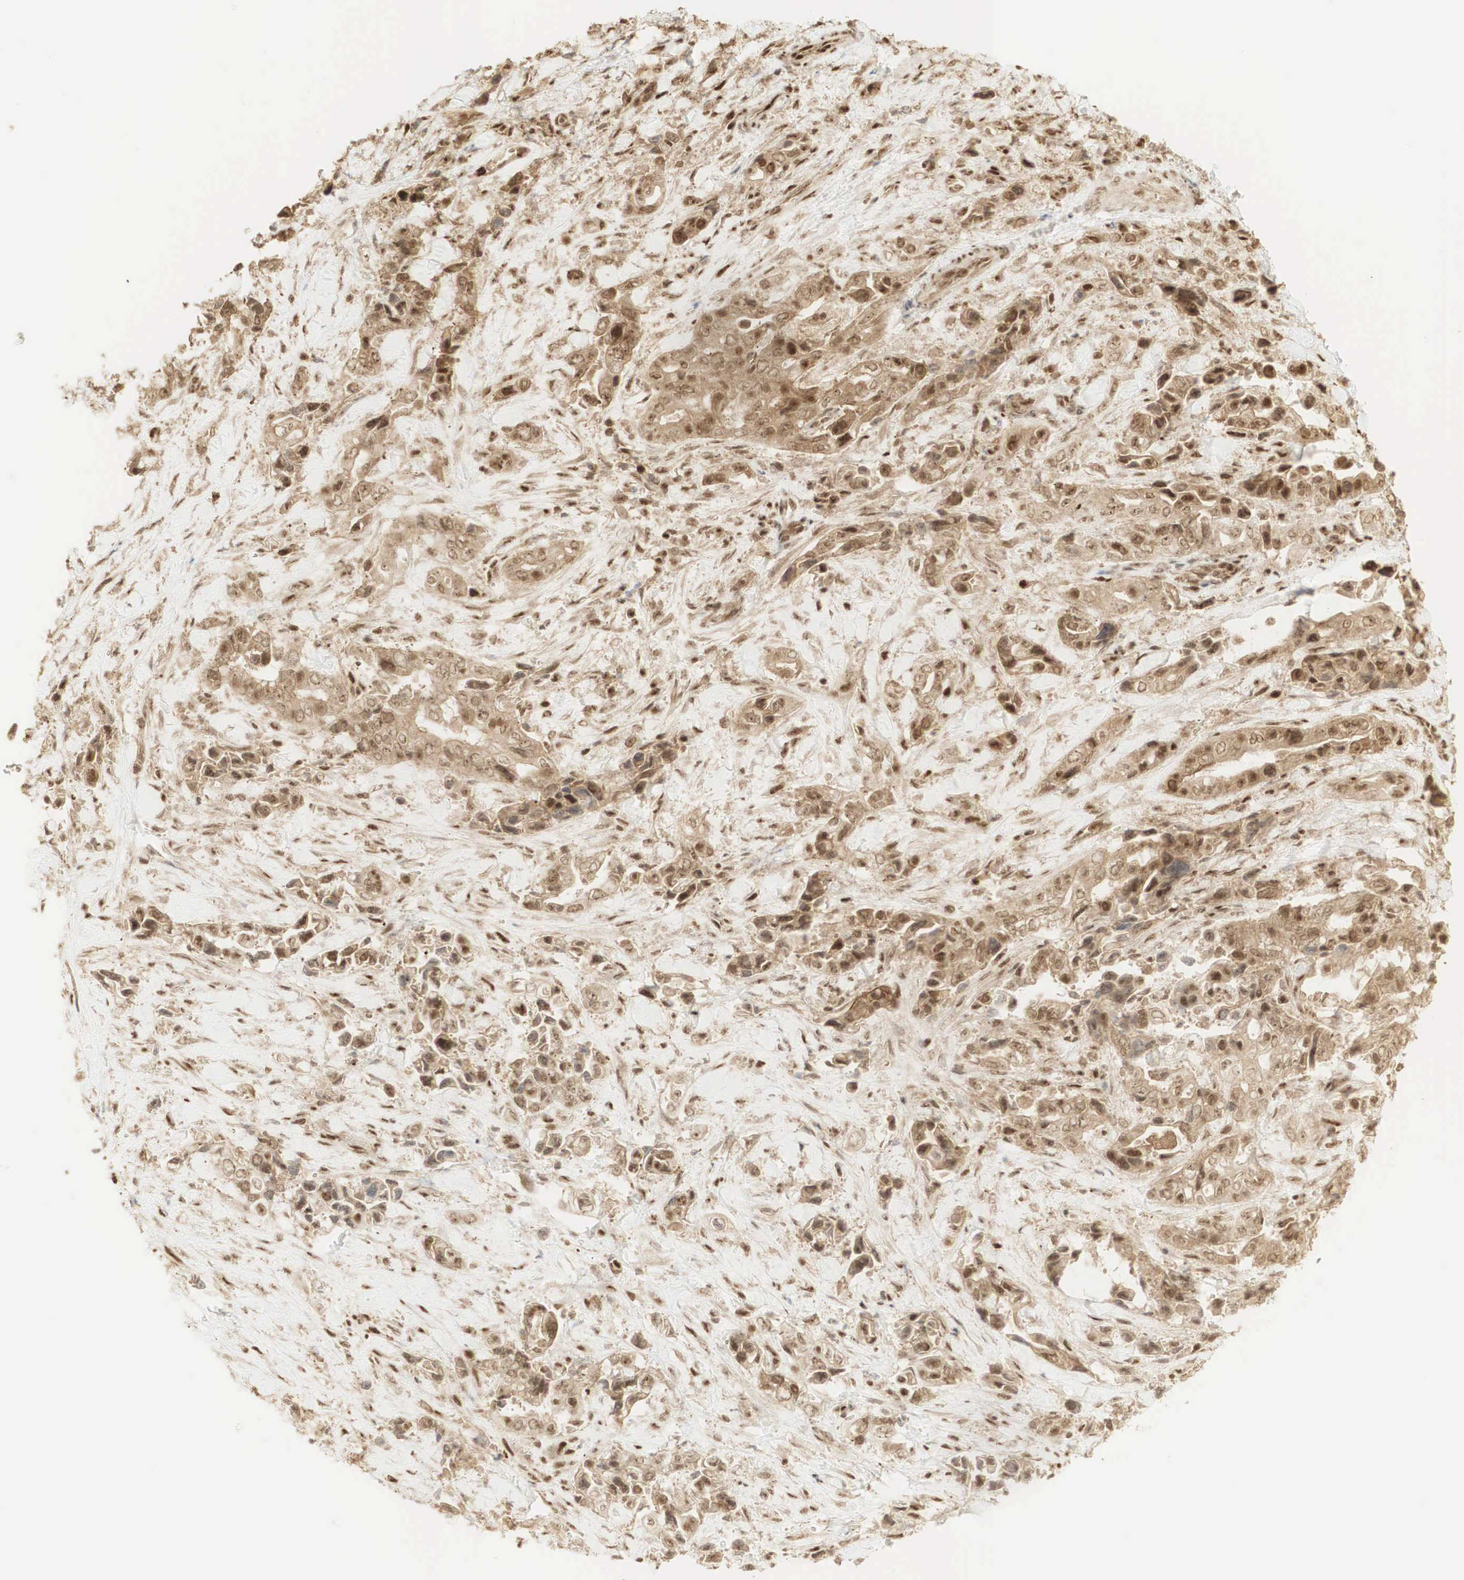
{"staining": {"intensity": "strong", "quantity": ">75%", "location": "cytoplasmic/membranous,nuclear"}, "tissue": "pancreatic cancer", "cell_type": "Tumor cells", "image_type": "cancer", "snomed": [{"axis": "morphology", "description": "Adenocarcinoma, NOS"}, {"axis": "topography", "description": "Pancreas"}], "caption": "High-magnification brightfield microscopy of pancreatic cancer stained with DAB (brown) and counterstained with hematoxylin (blue). tumor cells exhibit strong cytoplasmic/membranous and nuclear staining is present in about>75% of cells. Nuclei are stained in blue.", "gene": "RNF113A", "patient": {"sex": "male", "age": 69}}